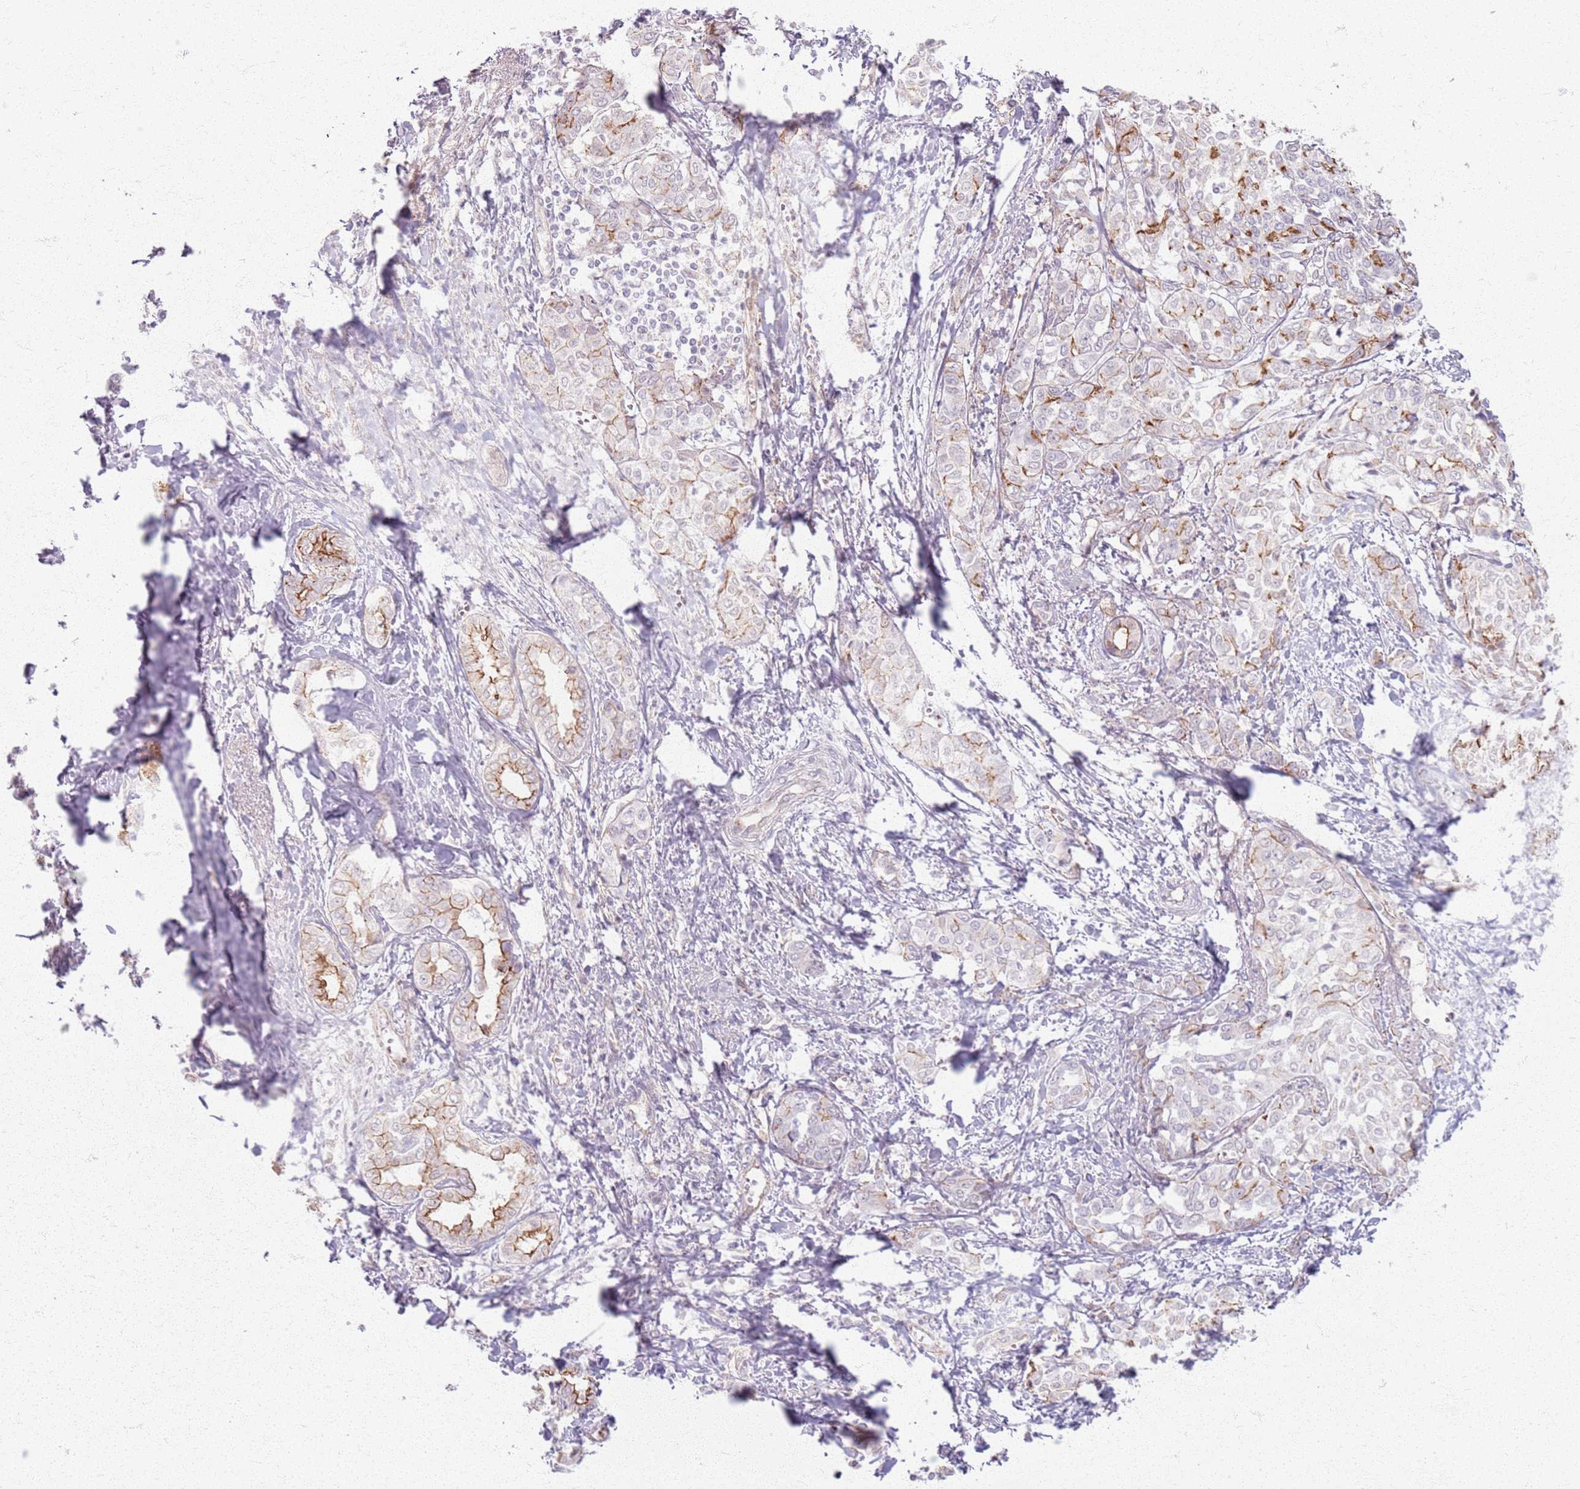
{"staining": {"intensity": "strong", "quantity": "<25%", "location": "cytoplasmic/membranous"}, "tissue": "liver cancer", "cell_type": "Tumor cells", "image_type": "cancer", "snomed": [{"axis": "morphology", "description": "Cholangiocarcinoma"}, {"axis": "topography", "description": "Liver"}], "caption": "Liver cancer (cholangiocarcinoma) was stained to show a protein in brown. There is medium levels of strong cytoplasmic/membranous positivity in approximately <25% of tumor cells. The protein of interest is stained brown, and the nuclei are stained in blue (DAB (3,3'-diaminobenzidine) IHC with brightfield microscopy, high magnification).", "gene": "KCNA5", "patient": {"sex": "female", "age": 77}}